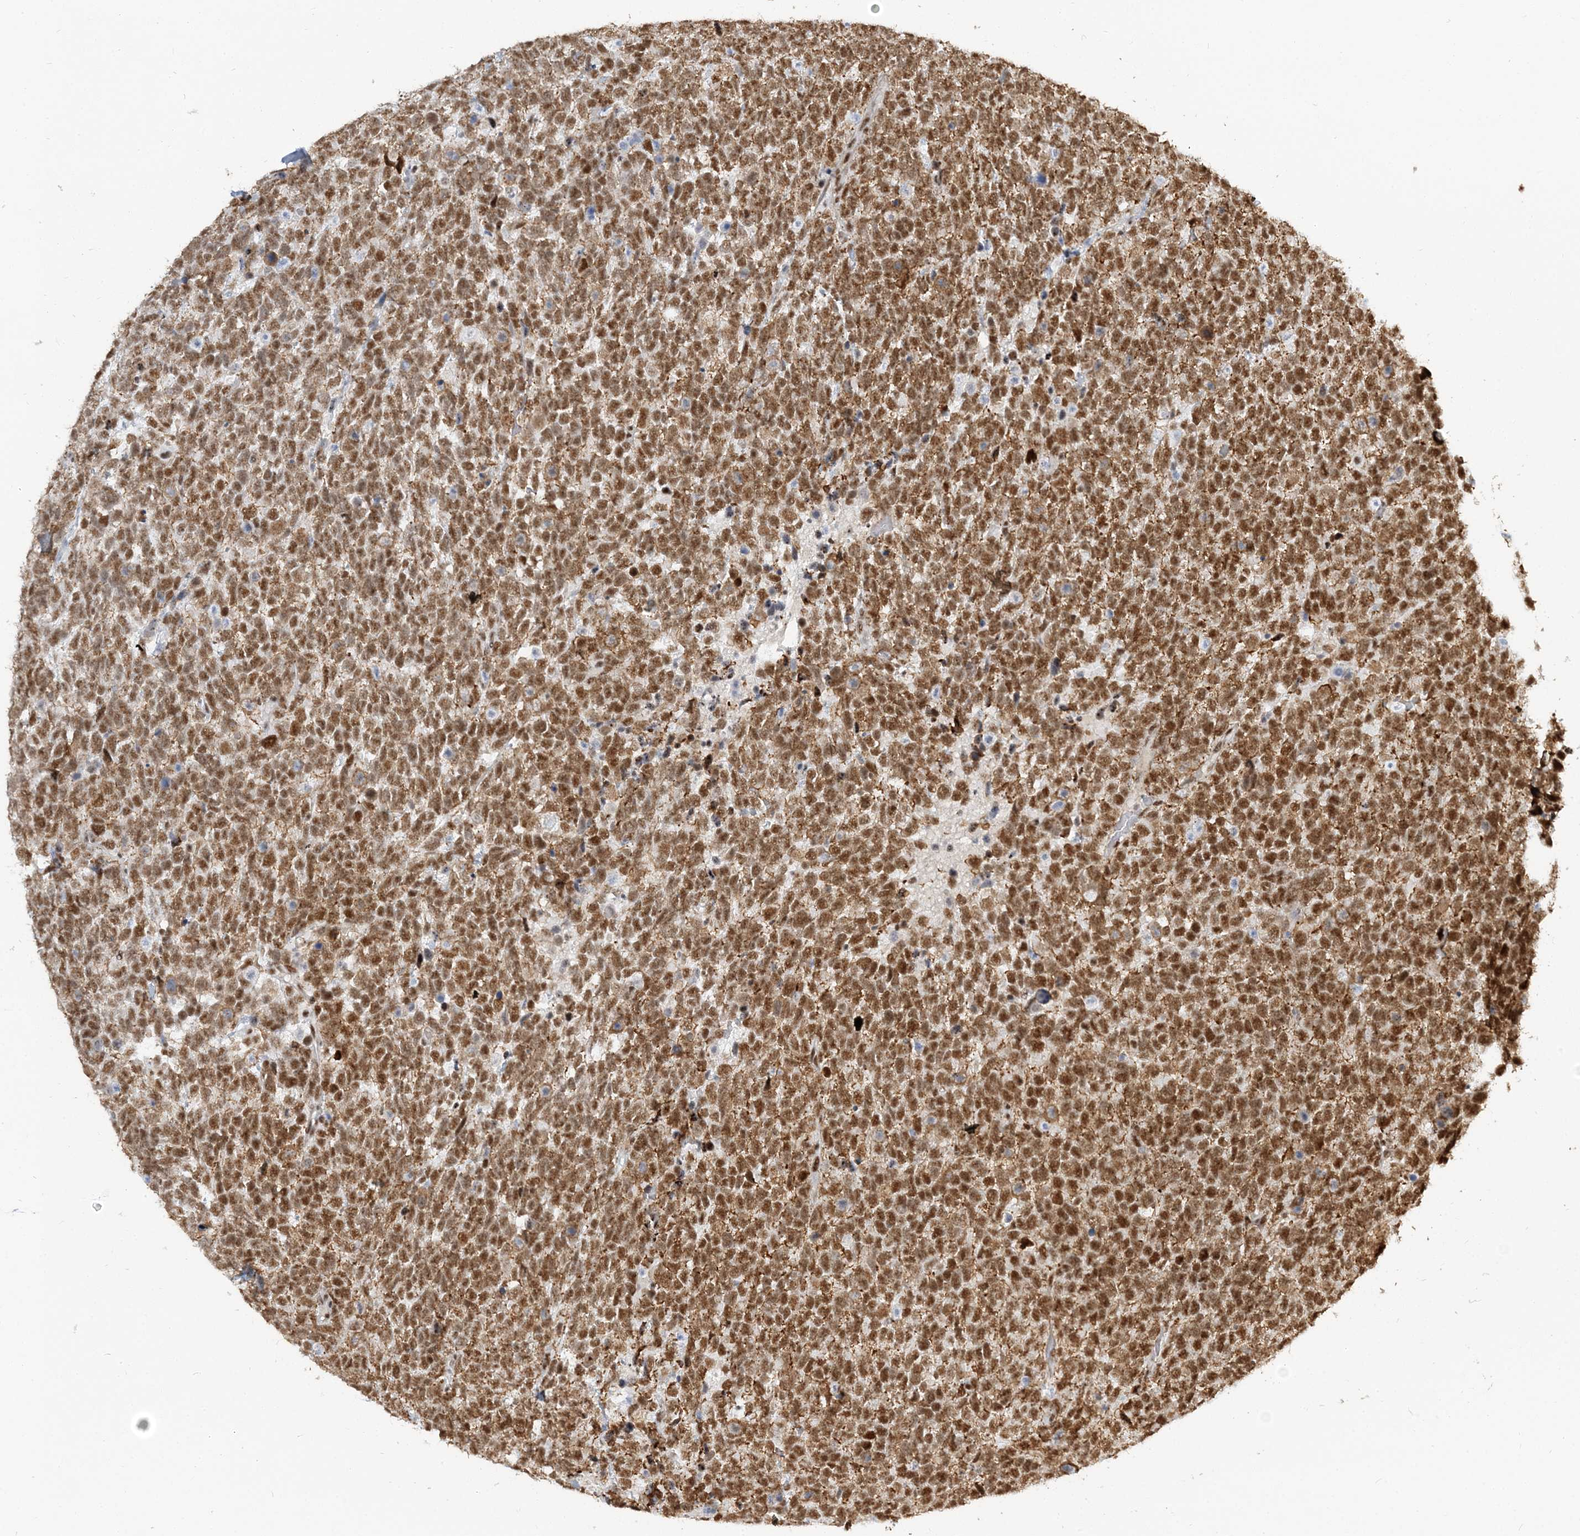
{"staining": {"intensity": "moderate", "quantity": ">75%", "location": "cytoplasmic/membranous,nuclear"}, "tissue": "urothelial cancer", "cell_type": "Tumor cells", "image_type": "cancer", "snomed": [{"axis": "morphology", "description": "Urothelial carcinoma, High grade"}, {"axis": "topography", "description": "Urinary bladder"}], "caption": "A brown stain labels moderate cytoplasmic/membranous and nuclear staining of a protein in urothelial carcinoma (high-grade) tumor cells. (Brightfield microscopy of DAB IHC at high magnification).", "gene": "PLRG1", "patient": {"sex": "female", "age": 82}}